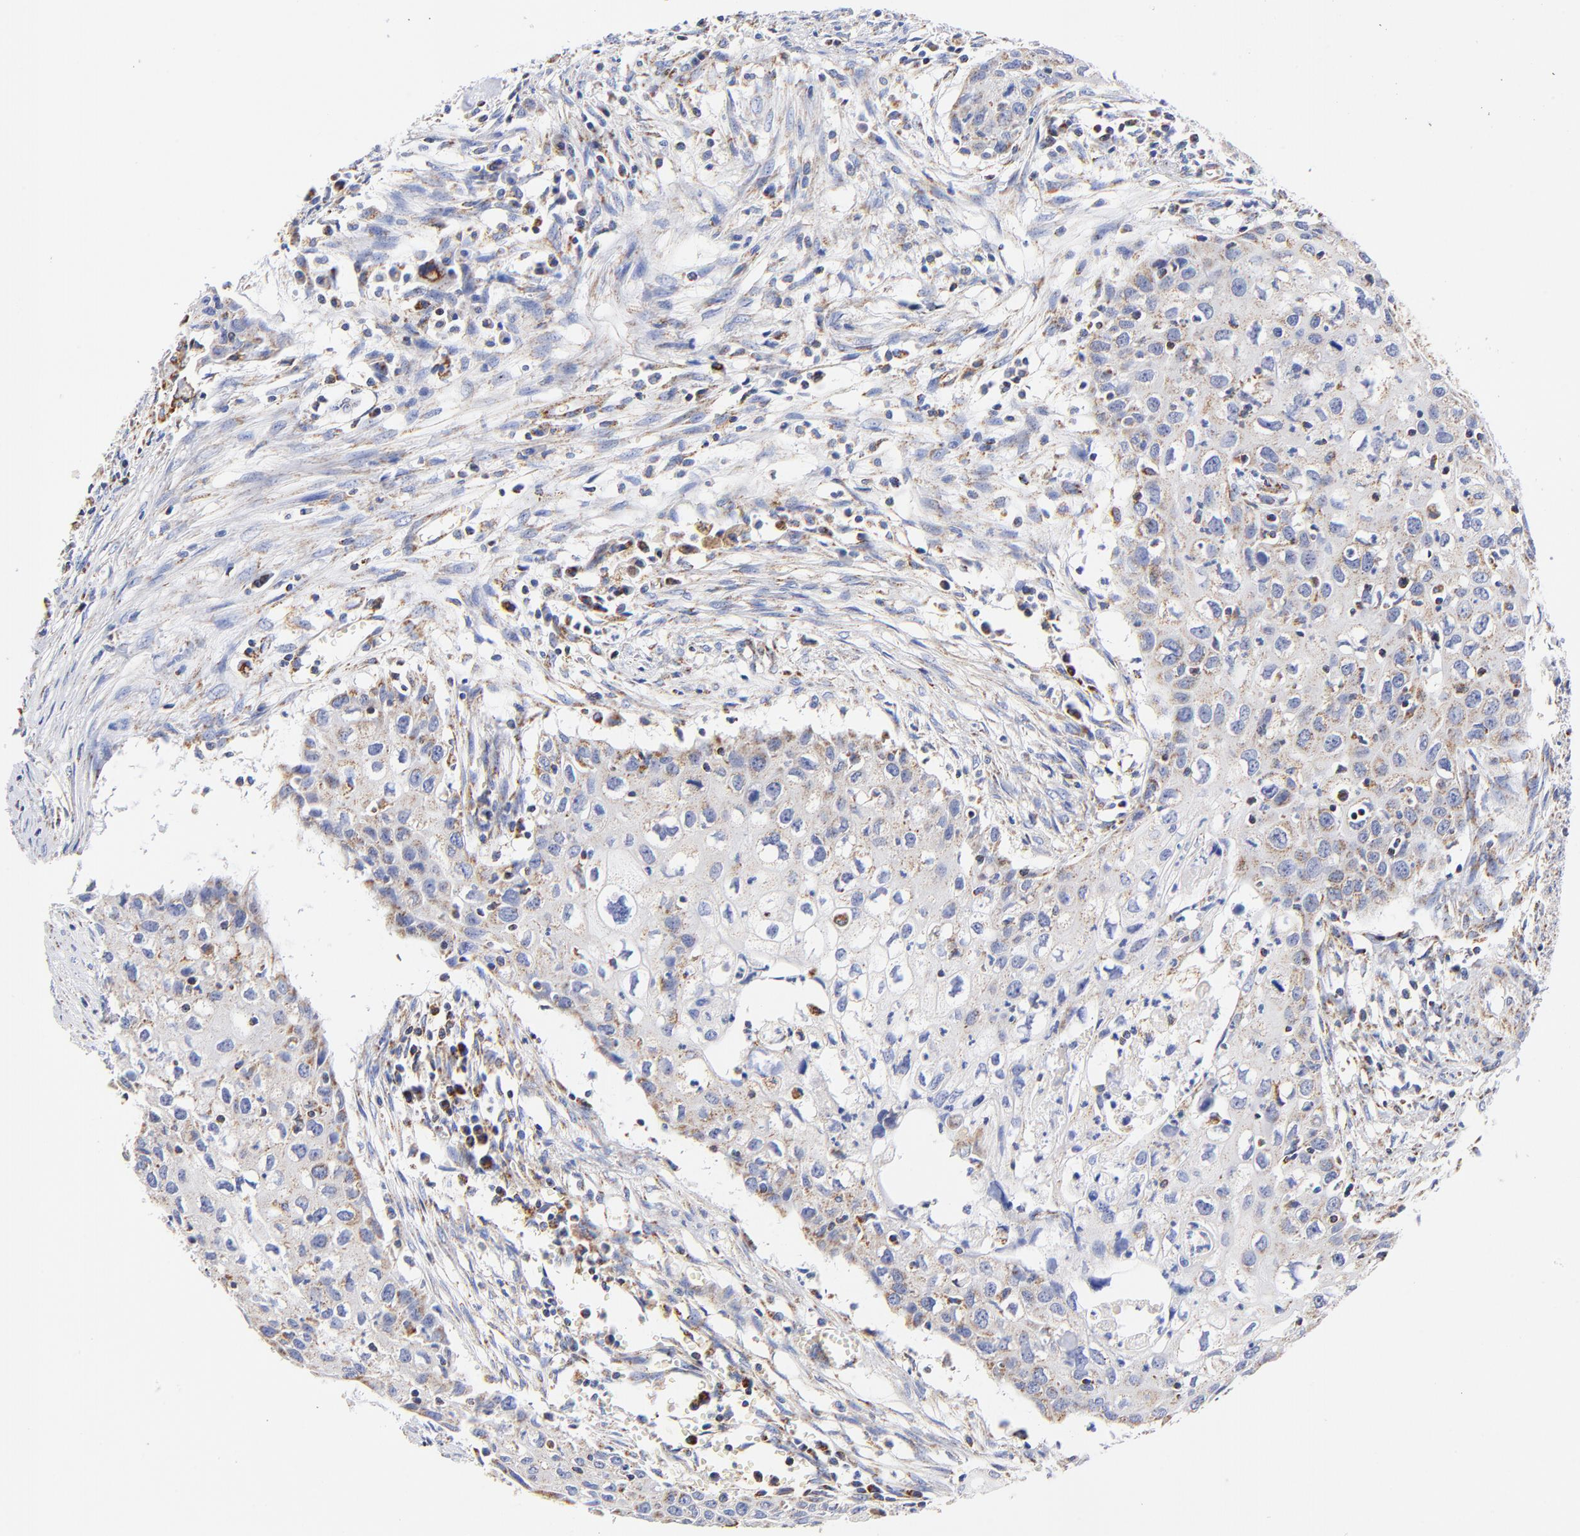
{"staining": {"intensity": "moderate", "quantity": "25%-75%", "location": "cytoplasmic/membranous"}, "tissue": "urothelial cancer", "cell_type": "Tumor cells", "image_type": "cancer", "snomed": [{"axis": "morphology", "description": "Urothelial carcinoma, High grade"}, {"axis": "topography", "description": "Urinary bladder"}], "caption": "A brown stain highlights moderate cytoplasmic/membranous expression of a protein in high-grade urothelial carcinoma tumor cells. (DAB (3,3'-diaminobenzidine) IHC with brightfield microscopy, high magnification).", "gene": "ATP5F1D", "patient": {"sex": "male", "age": 54}}